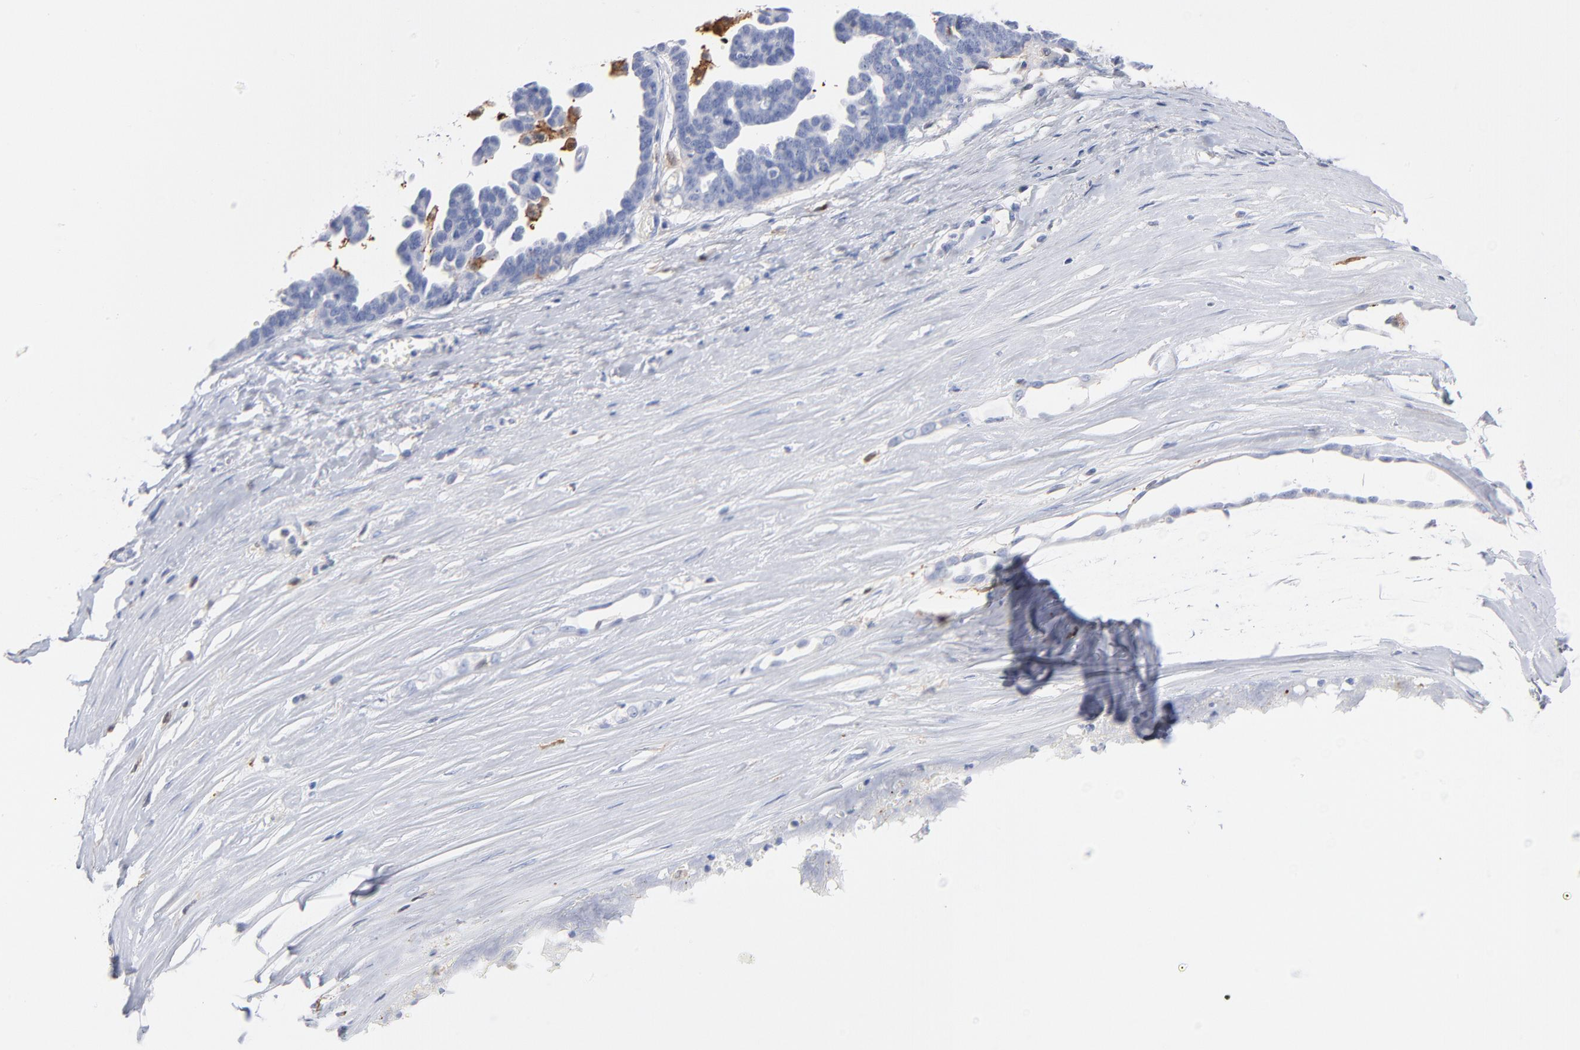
{"staining": {"intensity": "negative", "quantity": "none", "location": "none"}, "tissue": "ovarian cancer", "cell_type": "Tumor cells", "image_type": "cancer", "snomed": [{"axis": "morphology", "description": "Cystadenocarcinoma, serous, NOS"}, {"axis": "topography", "description": "Ovary"}], "caption": "A histopathology image of ovarian cancer (serous cystadenocarcinoma) stained for a protein reveals no brown staining in tumor cells.", "gene": "IFIT2", "patient": {"sex": "female", "age": 54}}